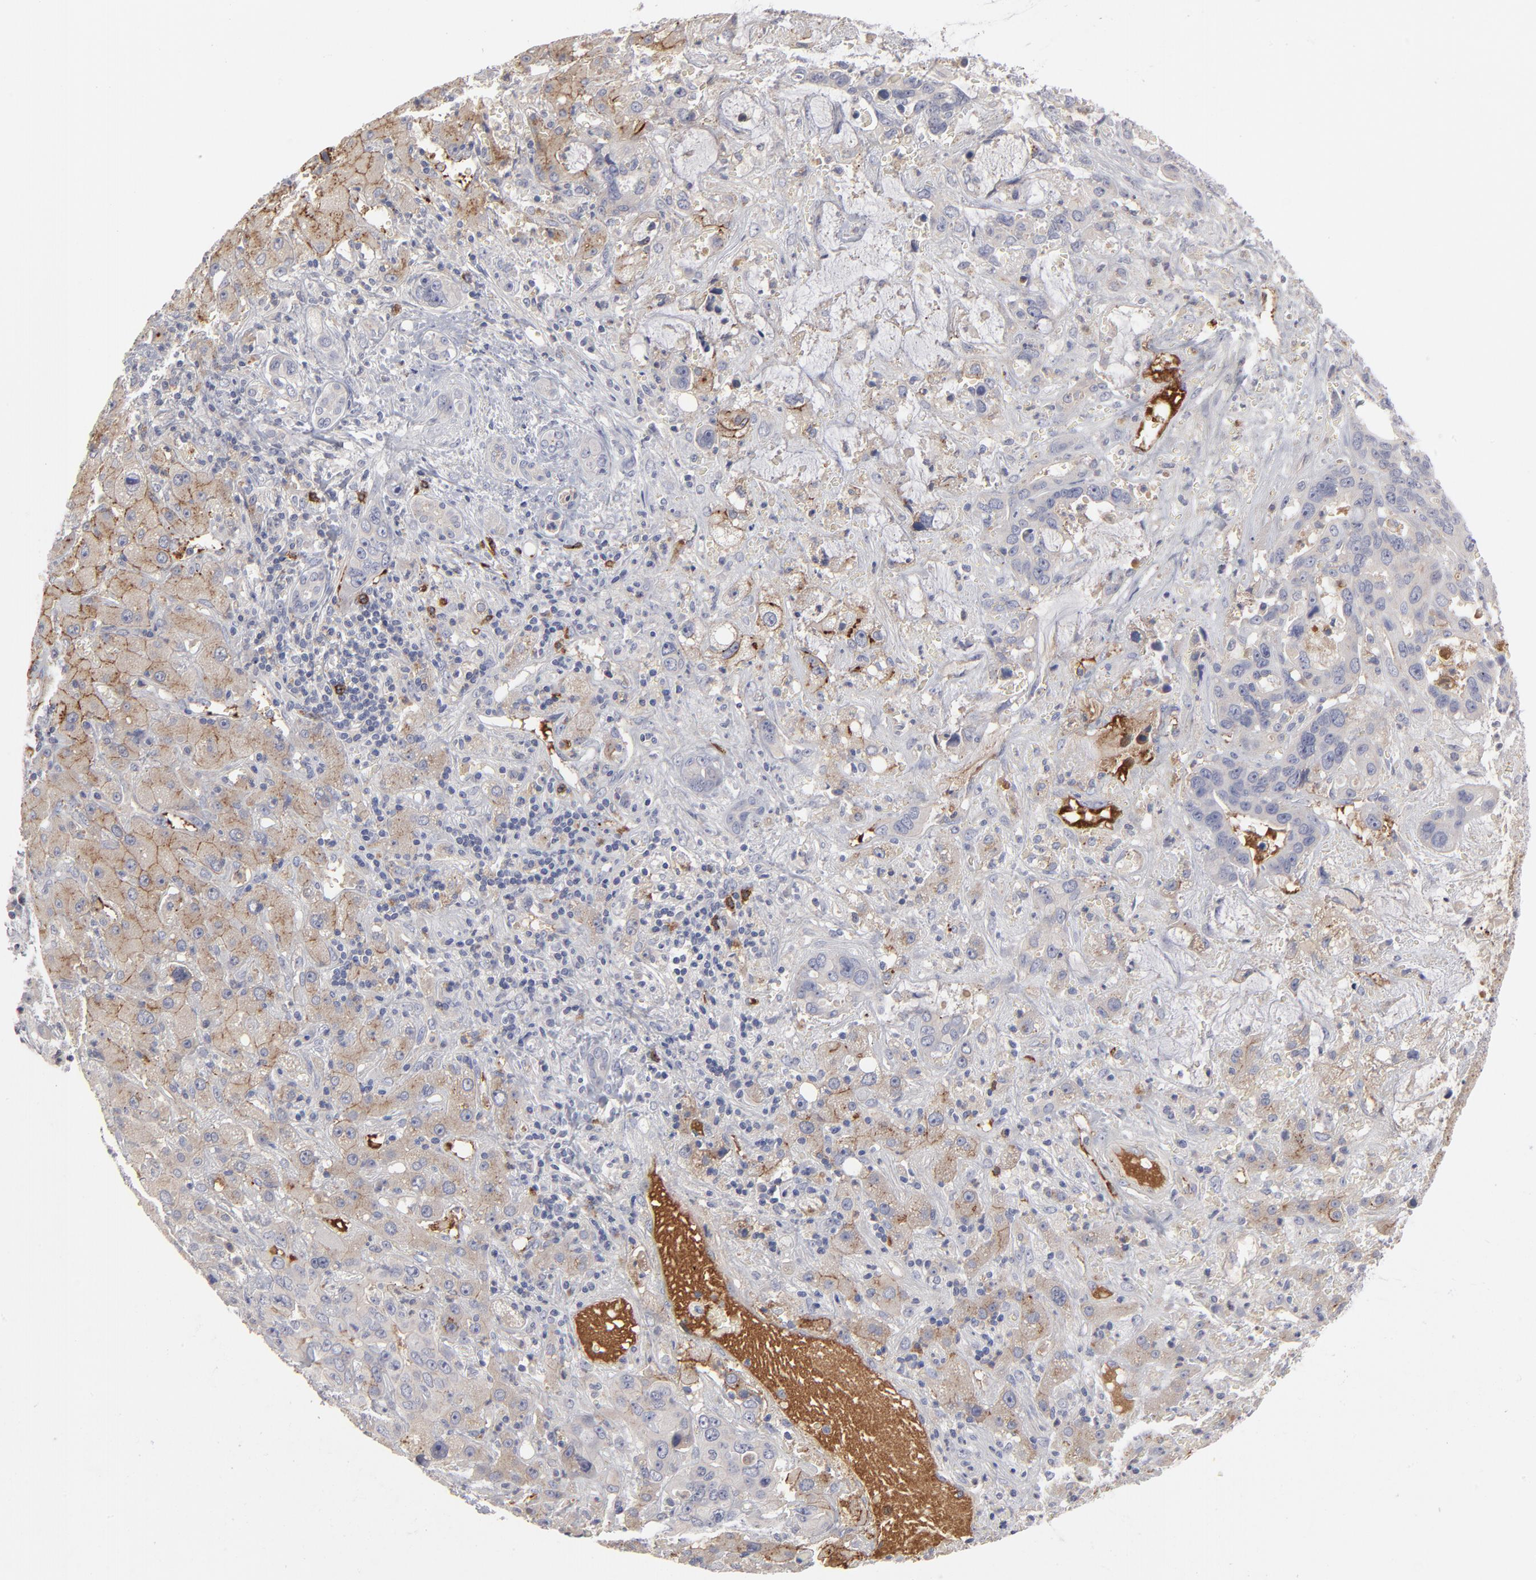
{"staining": {"intensity": "moderate", "quantity": "25%-75%", "location": "cytoplasmic/membranous"}, "tissue": "liver cancer", "cell_type": "Tumor cells", "image_type": "cancer", "snomed": [{"axis": "morphology", "description": "Cholangiocarcinoma"}, {"axis": "topography", "description": "Liver"}], "caption": "Approximately 25%-75% of tumor cells in liver cancer (cholangiocarcinoma) display moderate cytoplasmic/membranous protein staining as visualized by brown immunohistochemical staining.", "gene": "CCR3", "patient": {"sex": "female", "age": 65}}